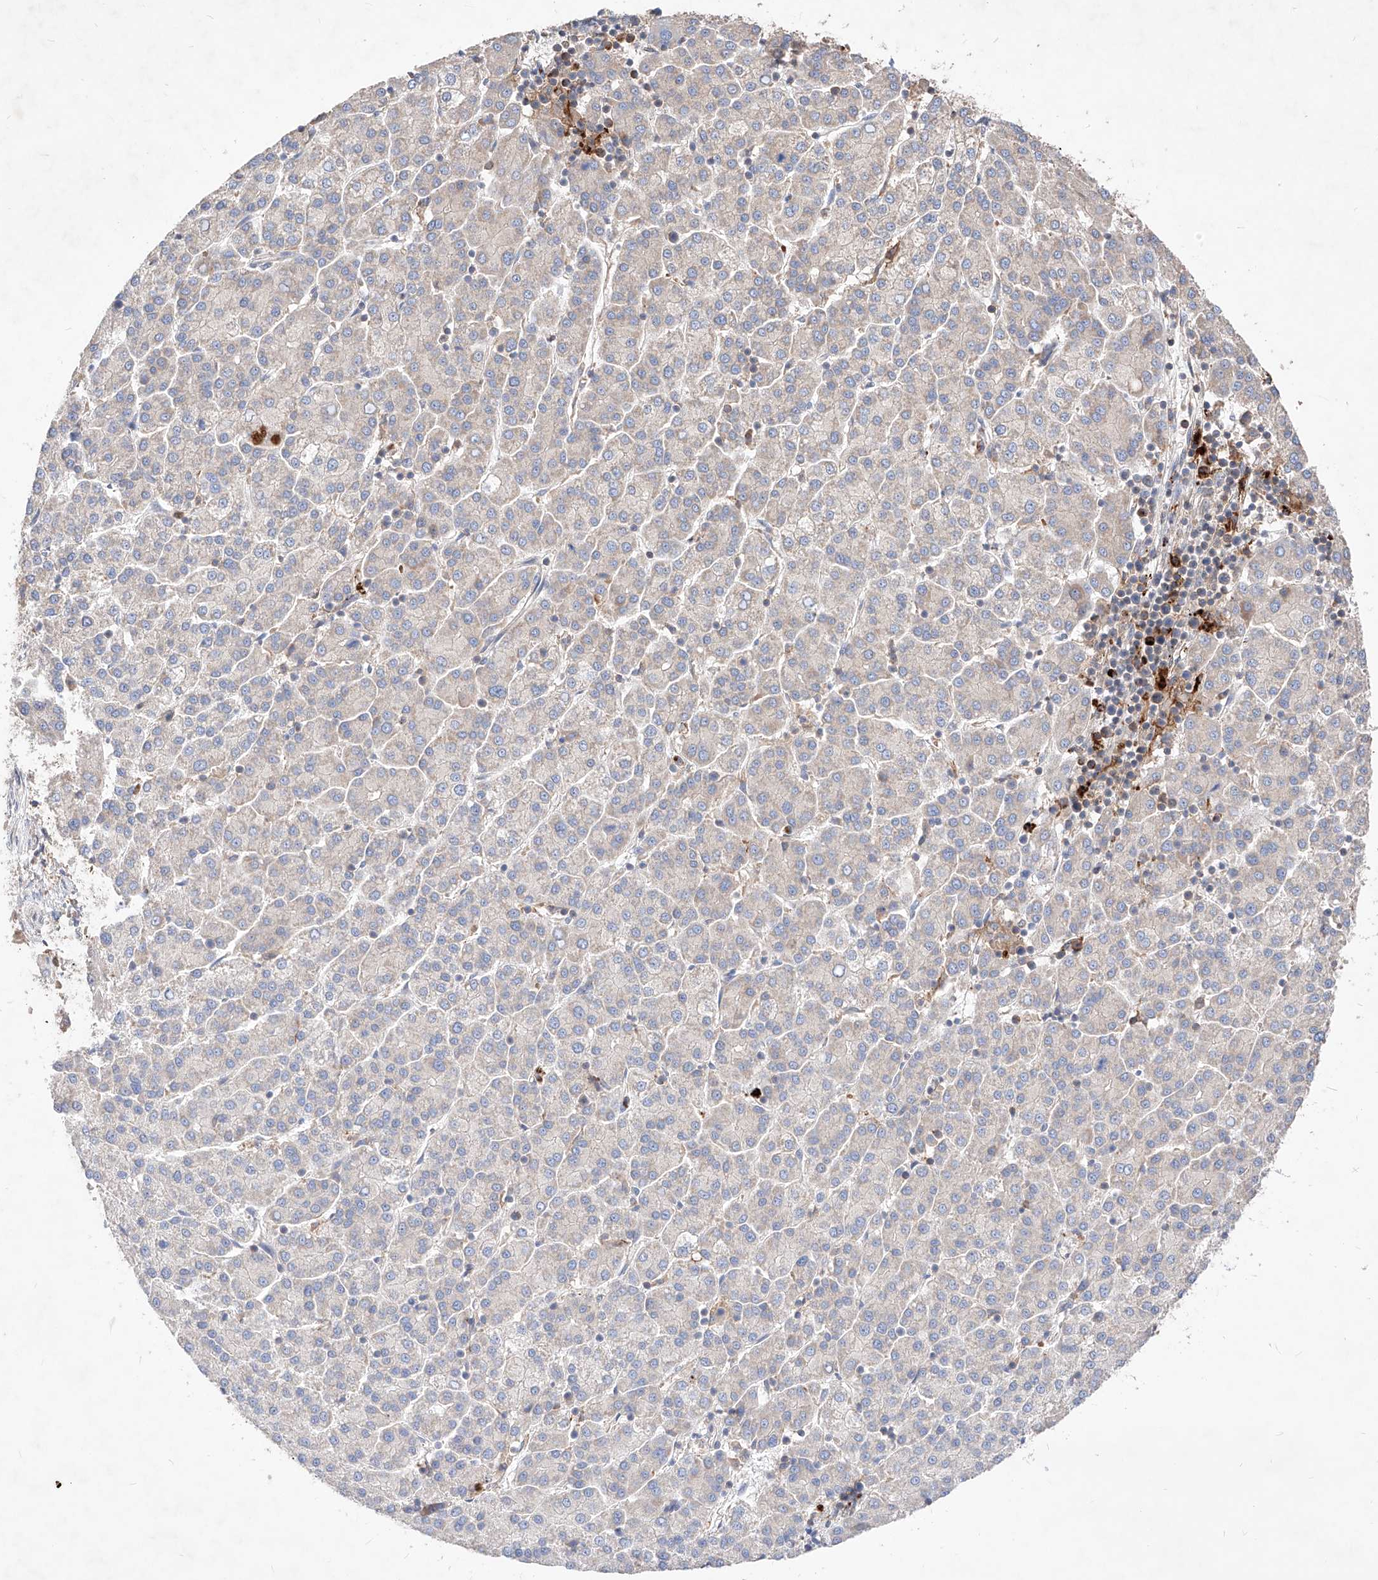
{"staining": {"intensity": "negative", "quantity": "none", "location": "none"}, "tissue": "liver cancer", "cell_type": "Tumor cells", "image_type": "cancer", "snomed": [{"axis": "morphology", "description": "Carcinoma, Hepatocellular, NOS"}, {"axis": "topography", "description": "Liver"}], "caption": "High magnification brightfield microscopy of liver cancer stained with DAB (brown) and counterstained with hematoxylin (blue): tumor cells show no significant staining.", "gene": "TSNAX", "patient": {"sex": "female", "age": 58}}